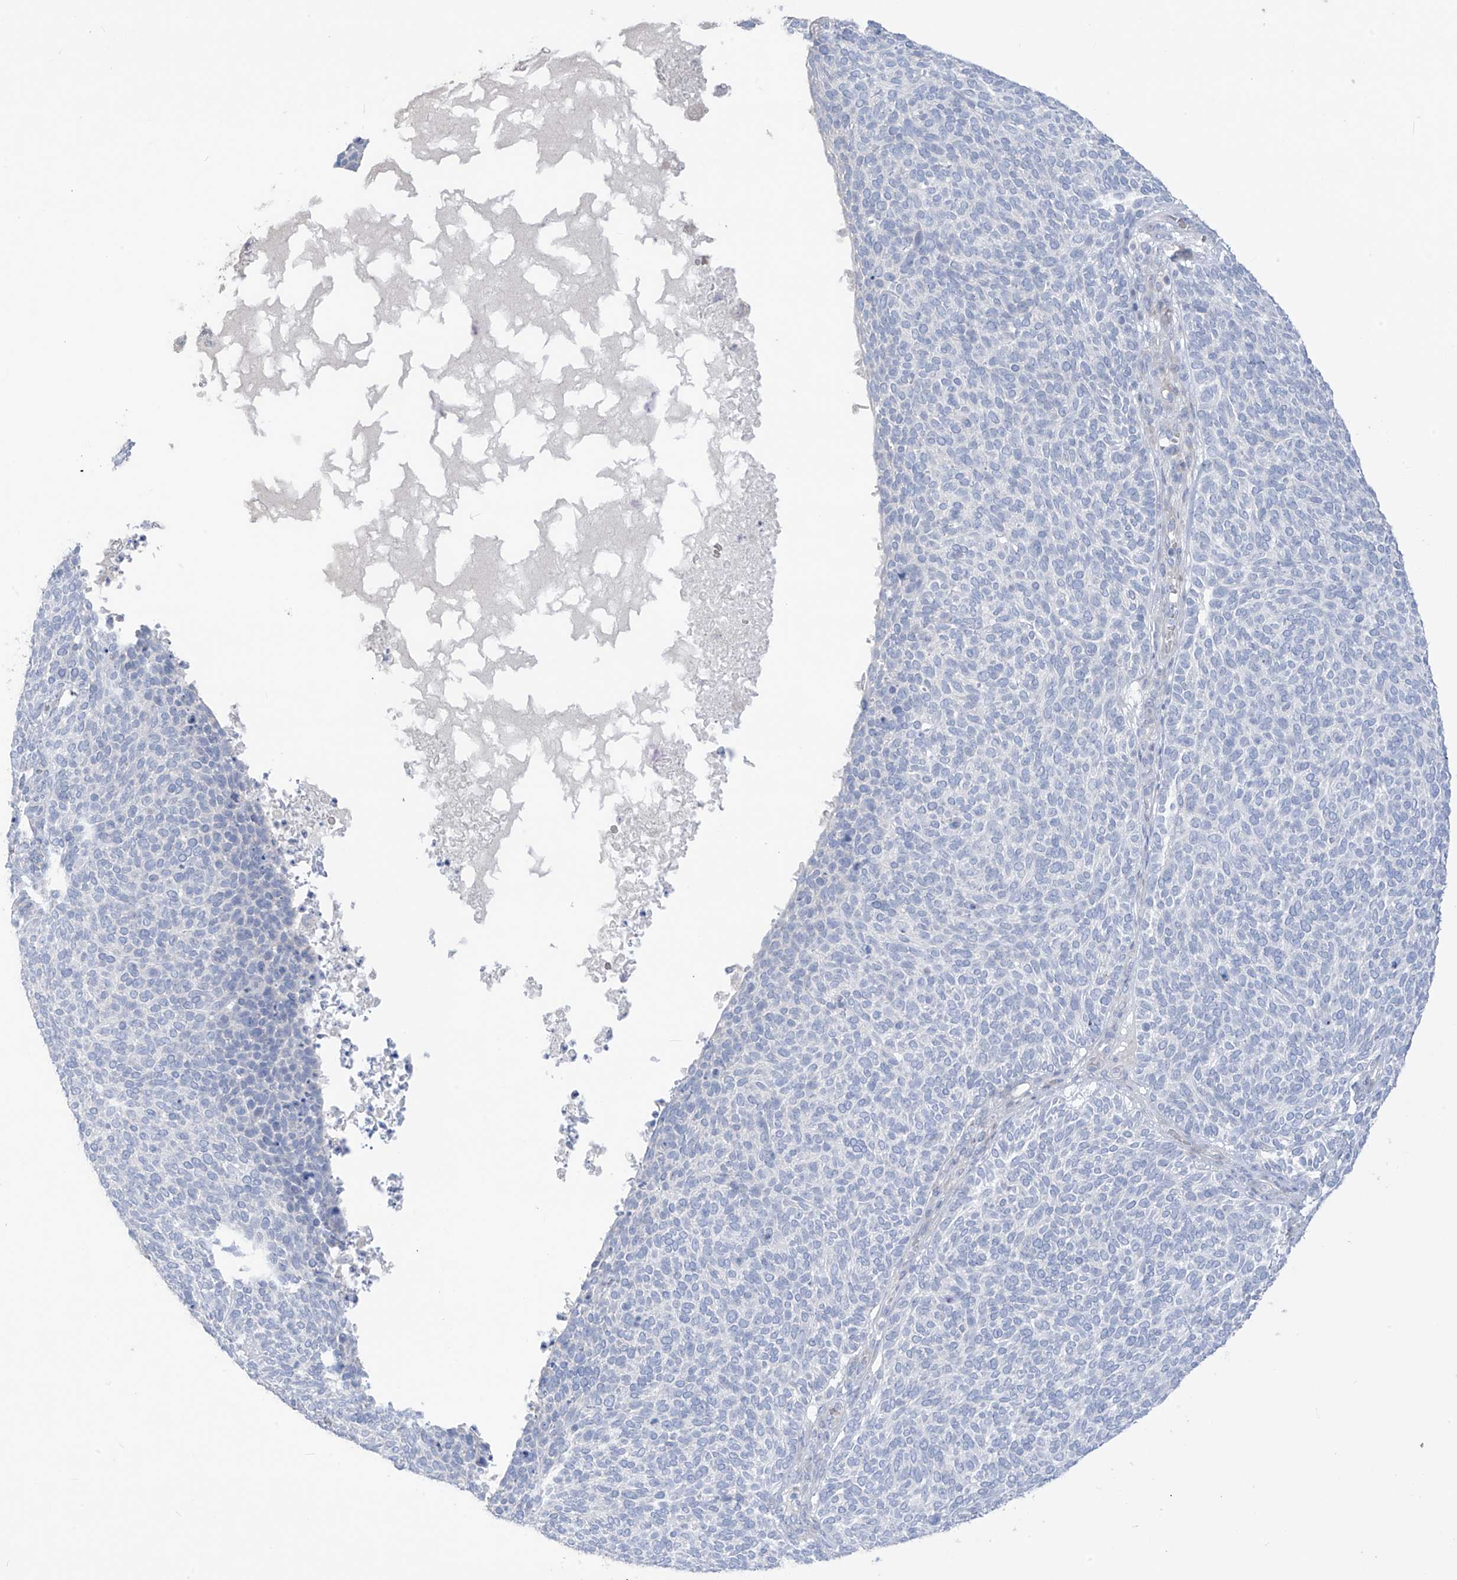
{"staining": {"intensity": "negative", "quantity": "none", "location": "none"}, "tissue": "skin cancer", "cell_type": "Tumor cells", "image_type": "cancer", "snomed": [{"axis": "morphology", "description": "Squamous cell carcinoma, NOS"}, {"axis": "topography", "description": "Skin"}], "caption": "Tumor cells are negative for brown protein staining in skin cancer (squamous cell carcinoma).", "gene": "ASPRV1", "patient": {"sex": "female", "age": 90}}